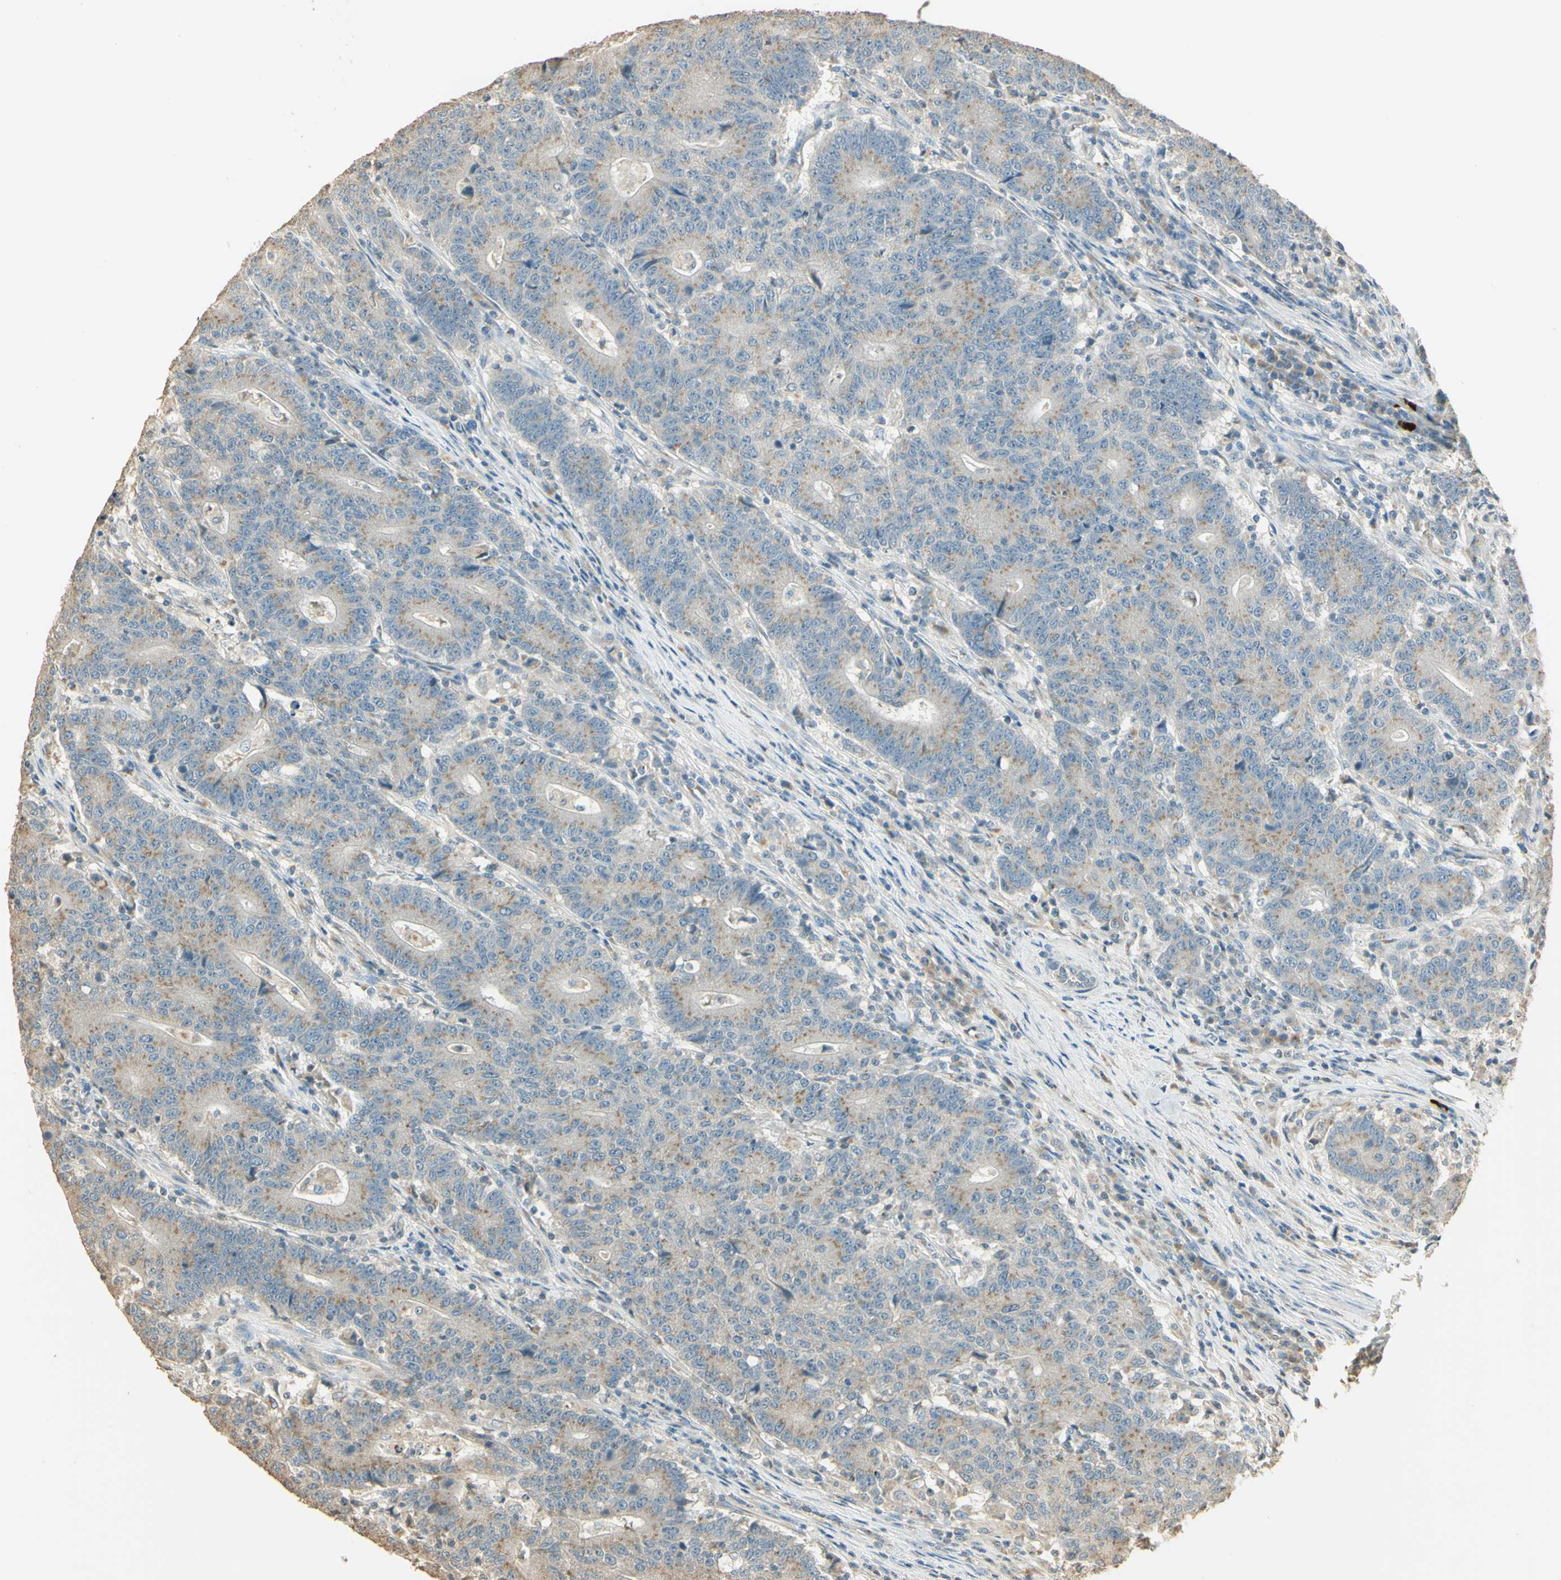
{"staining": {"intensity": "weak", "quantity": "25%-75%", "location": "cytoplasmic/membranous"}, "tissue": "colorectal cancer", "cell_type": "Tumor cells", "image_type": "cancer", "snomed": [{"axis": "morphology", "description": "Normal tissue, NOS"}, {"axis": "morphology", "description": "Adenocarcinoma, NOS"}, {"axis": "topography", "description": "Colon"}], "caption": "High-magnification brightfield microscopy of adenocarcinoma (colorectal) stained with DAB (3,3'-diaminobenzidine) (brown) and counterstained with hematoxylin (blue). tumor cells exhibit weak cytoplasmic/membranous positivity is present in about25%-75% of cells.", "gene": "UXS1", "patient": {"sex": "female", "age": 75}}